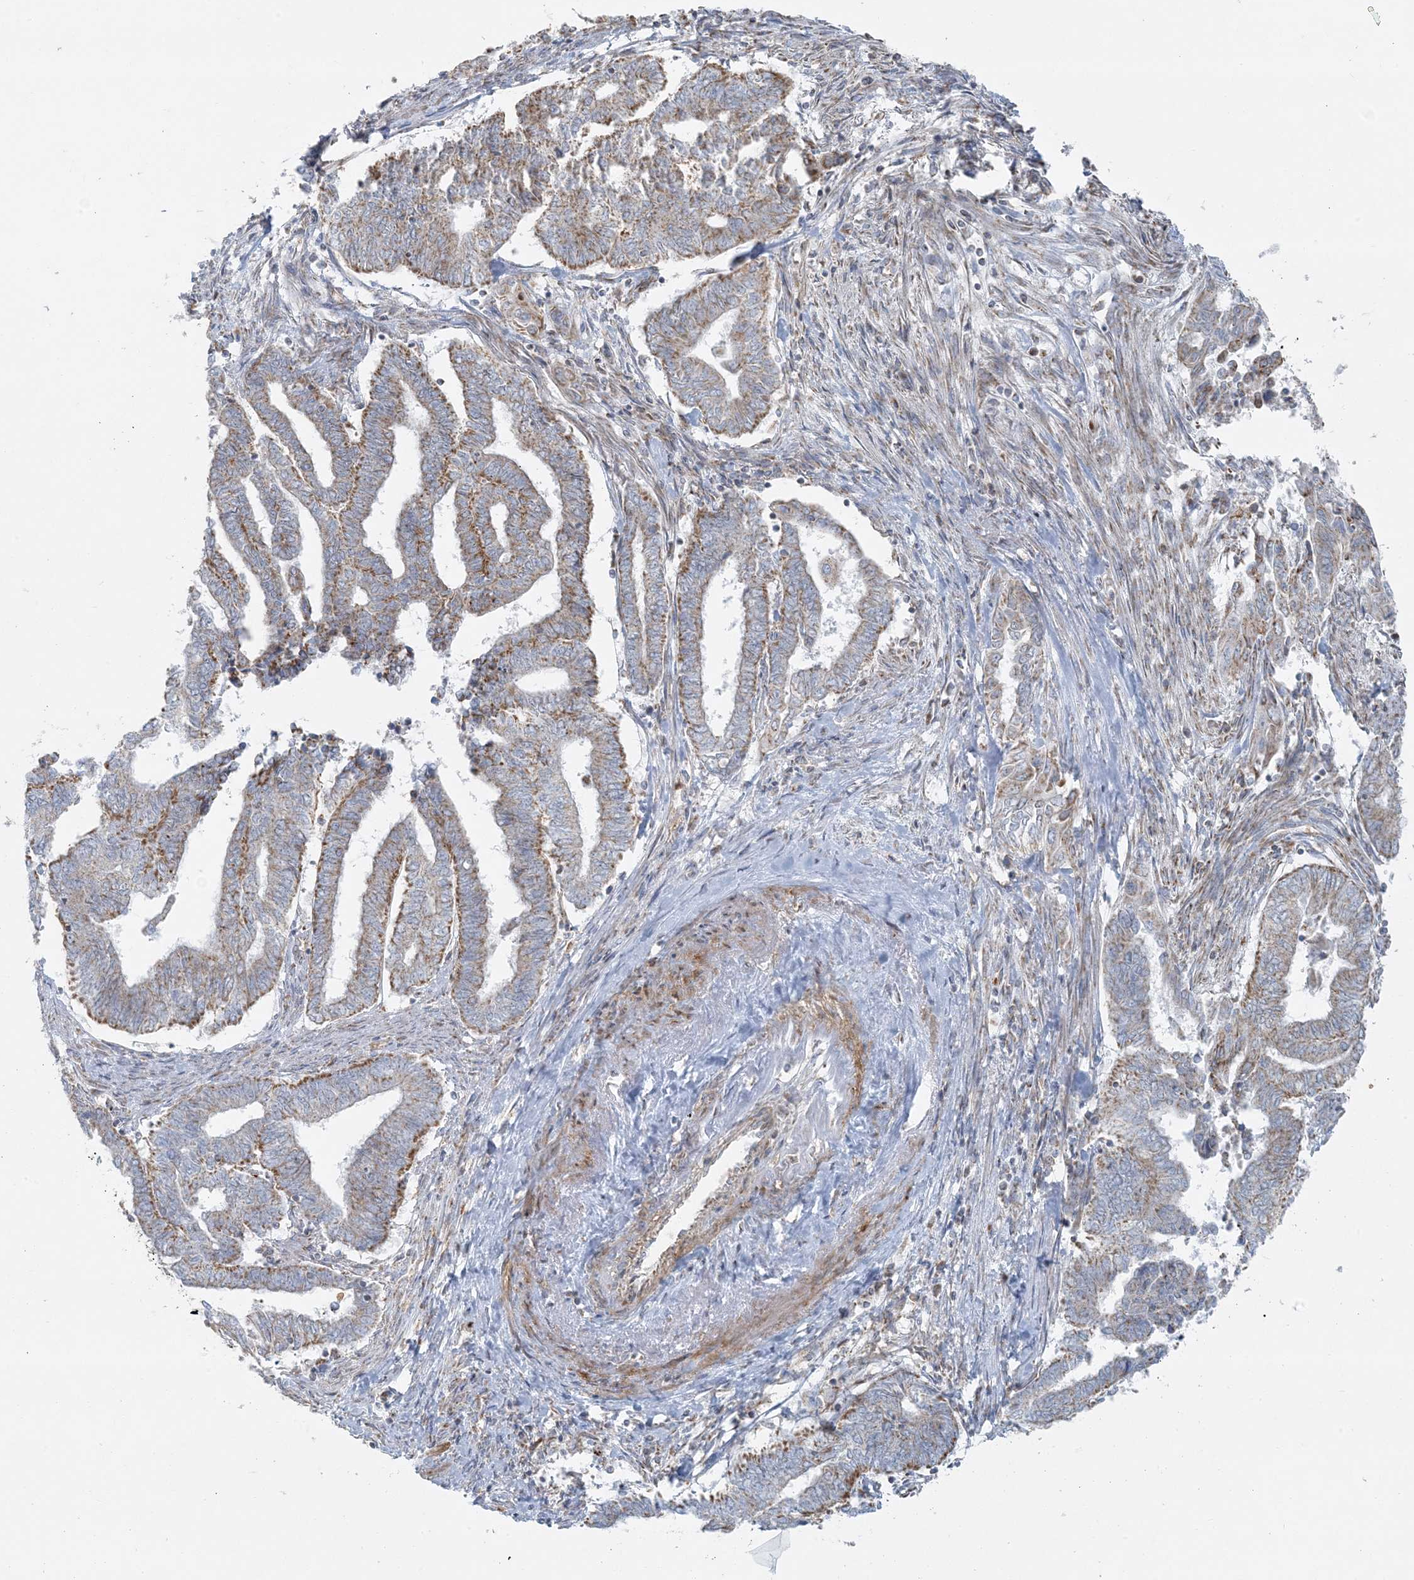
{"staining": {"intensity": "moderate", "quantity": "25%-75%", "location": "cytoplasmic/membranous"}, "tissue": "endometrial cancer", "cell_type": "Tumor cells", "image_type": "cancer", "snomed": [{"axis": "morphology", "description": "Adenocarcinoma, NOS"}, {"axis": "topography", "description": "Uterus"}, {"axis": "topography", "description": "Endometrium"}], "caption": "Endometrial cancer (adenocarcinoma) stained with a protein marker shows moderate staining in tumor cells.", "gene": "PIK3R4", "patient": {"sex": "female", "age": 70}}